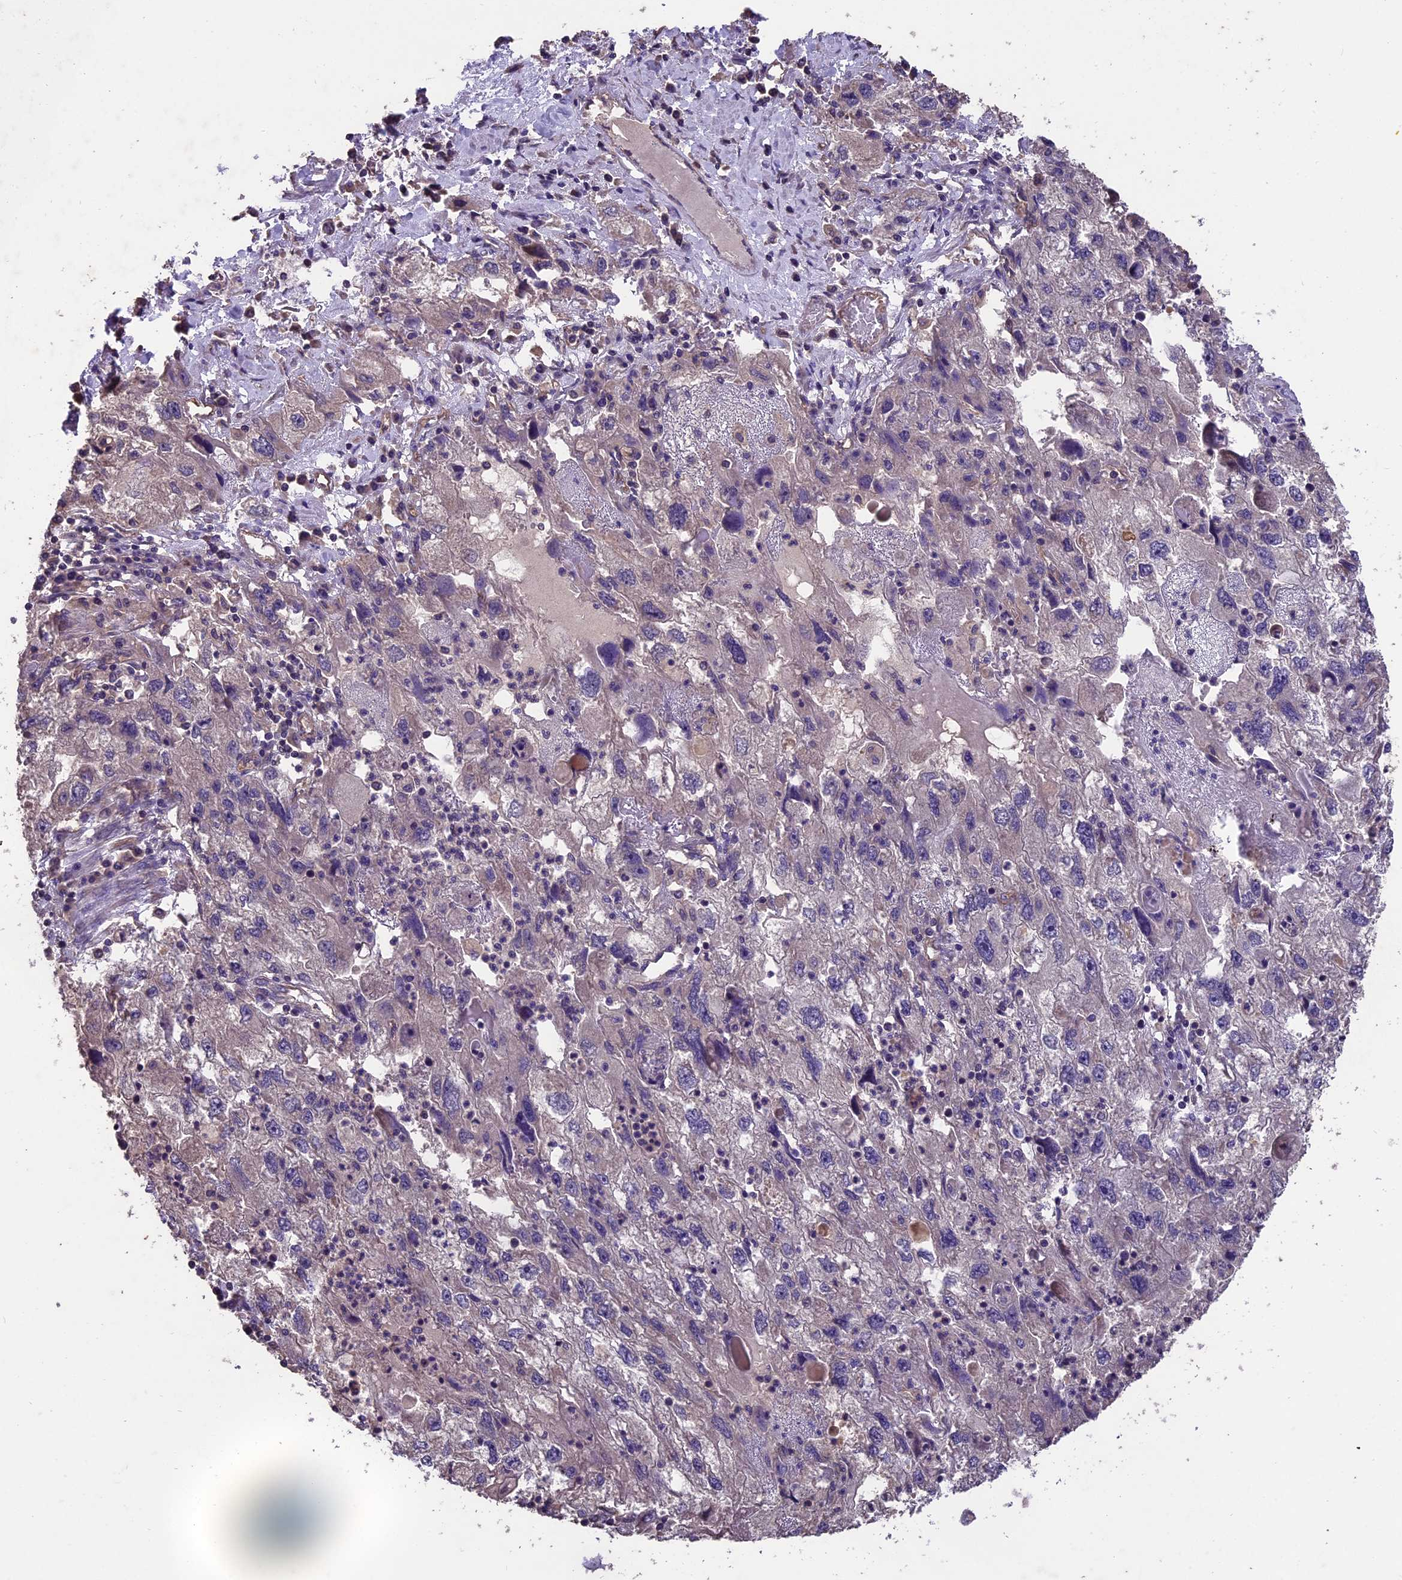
{"staining": {"intensity": "negative", "quantity": "none", "location": "none"}, "tissue": "endometrial cancer", "cell_type": "Tumor cells", "image_type": "cancer", "snomed": [{"axis": "morphology", "description": "Adenocarcinoma, NOS"}, {"axis": "topography", "description": "Endometrium"}], "caption": "The image demonstrates no significant expression in tumor cells of endometrial cancer (adenocarcinoma). The staining was performed using DAB to visualize the protein expression in brown, while the nuclei were stained in blue with hematoxylin (Magnification: 20x).", "gene": "TTLL10", "patient": {"sex": "female", "age": 49}}